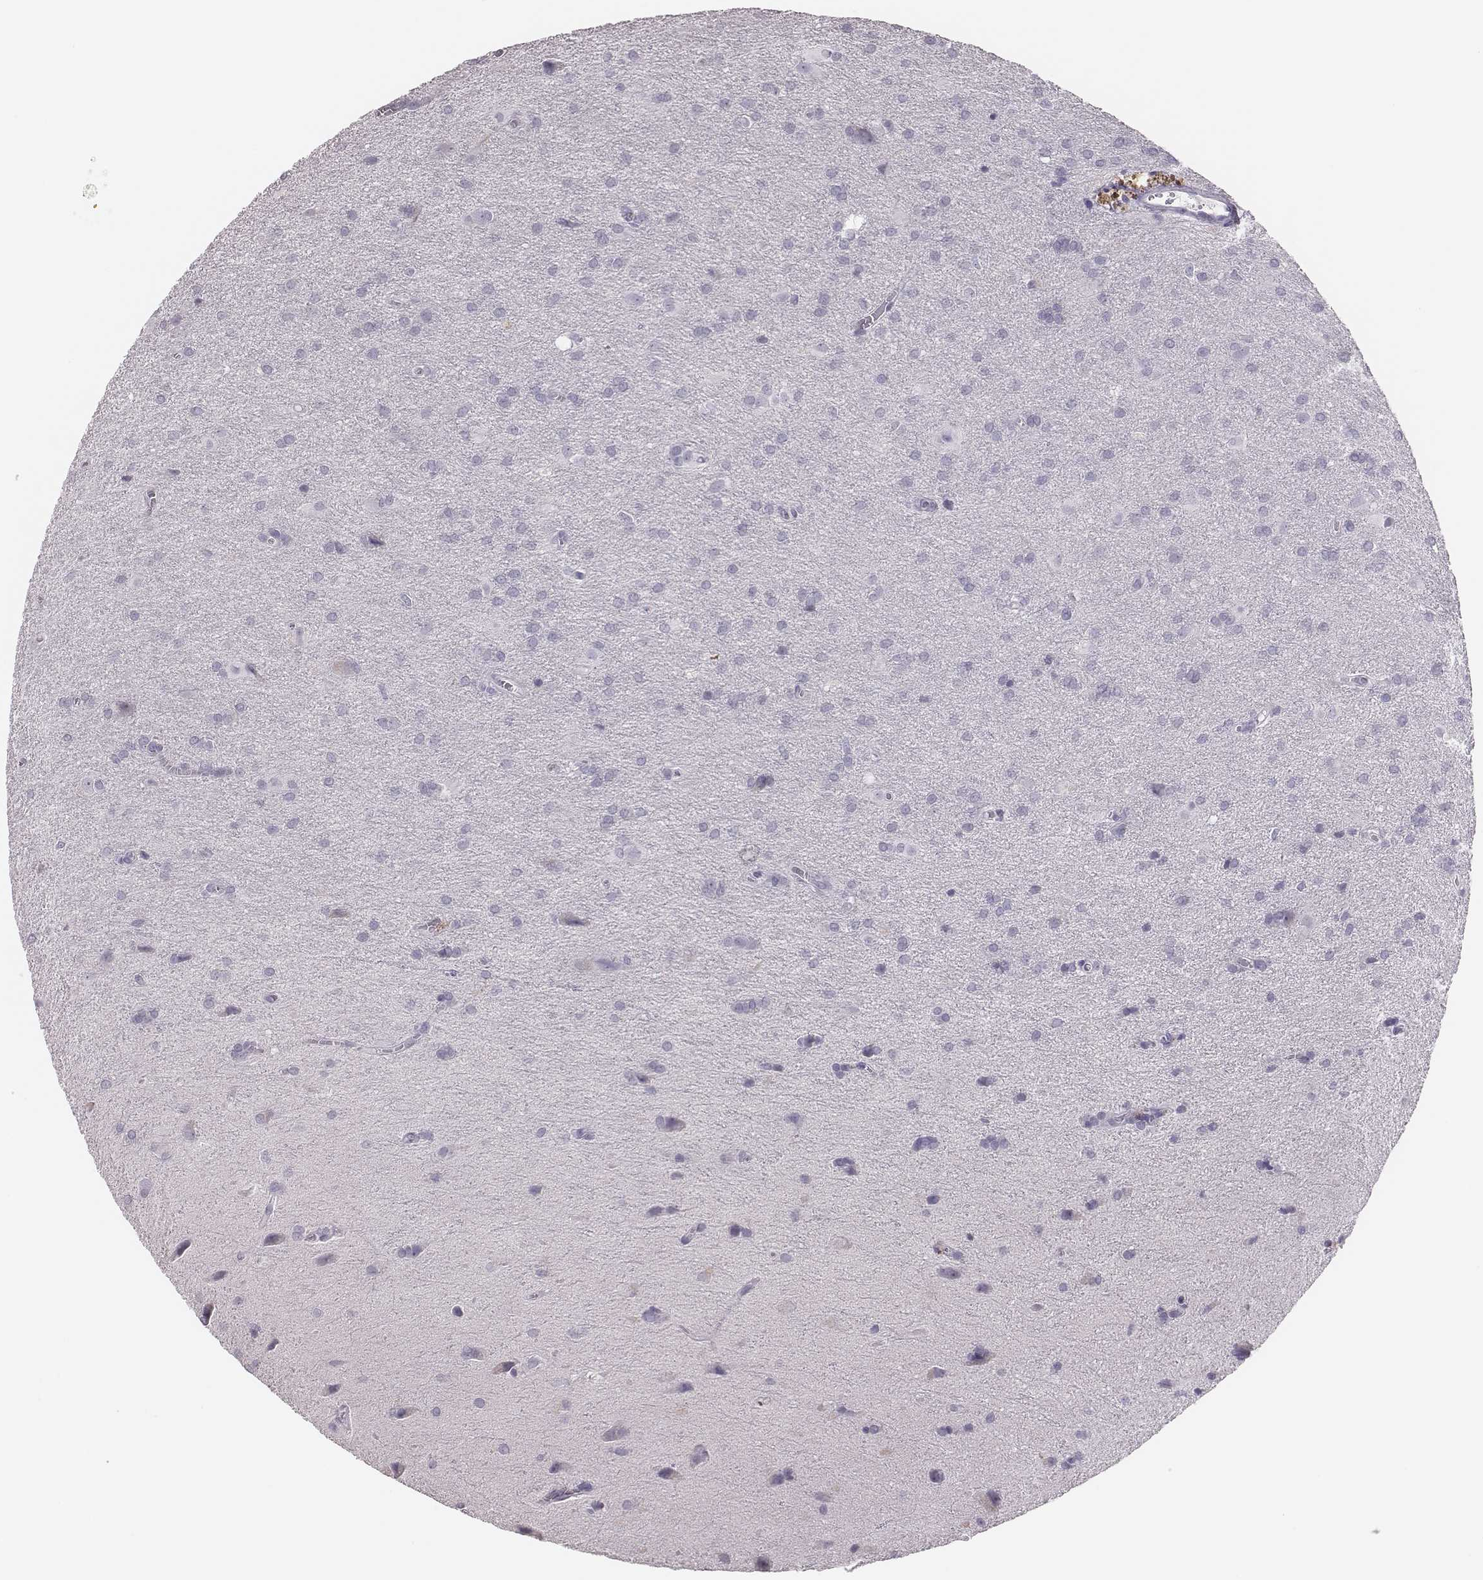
{"staining": {"intensity": "negative", "quantity": "none", "location": "none"}, "tissue": "glioma", "cell_type": "Tumor cells", "image_type": "cancer", "snomed": [{"axis": "morphology", "description": "Glioma, malignant, Low grade"}, {"axis": "topography", "description": "Brain"}], "caption": "High magnification brightfield microscopy of malignant low-grade glioma stained with DAB (3,3'-diaminobenzidine) (brown) and counterstained with hematoxylin (blue): tumor cells show no significant positivity.", "gene": "H1-6", "patient": {"sex": "male", "age": 58}}